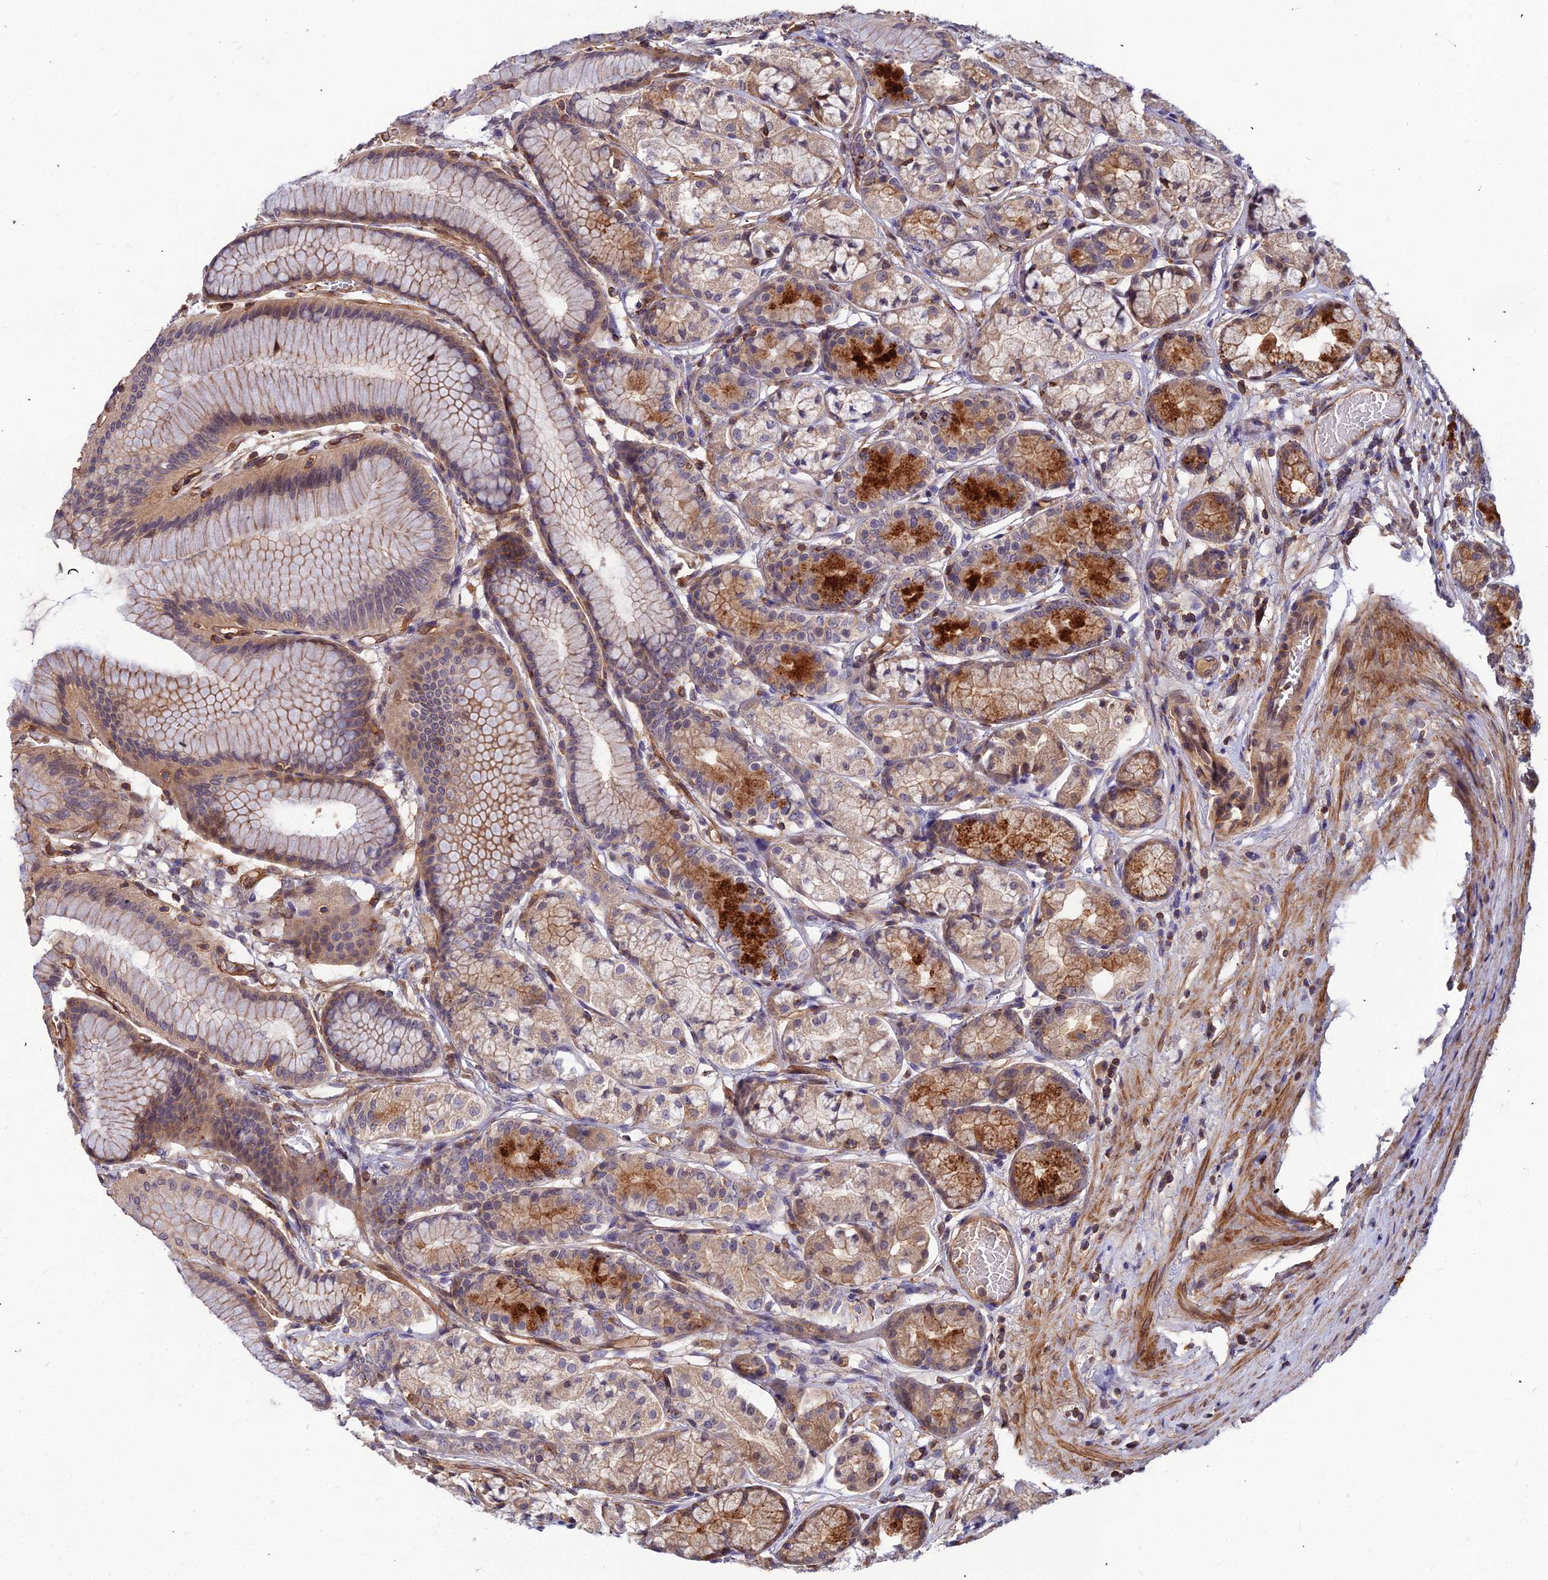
{"staining": {"intensity": "moderate", "quantity": "25%-75%", "location": "cytoplasmic/membranous,nuclear"}, "tissue": "stomach", "cell_type": "Glandular cells", "image_type": "normal", "snomed": [{"axis": "morphology", "description": "Normal tissue, NOS"}, {"axis": "morphology", "description": "Adenocarcinoma, NOS"}, {"axis": "morphology", "description": "Adenocarcinoma, High grade"}, {"axis": "topography", "description": "Stomach, upper"}, {"axis": "topography", "description": "Stomach"}], "caption": "This image displays immunohistochemistry (IHC) staining of benign stomach, with medium moderate cytoplasmic/membranous,nuclear positivity in approximately 25%-75% of glandular cells.", "gene": "ZNF467", "patient": {"sex": "female", "age": 65}}